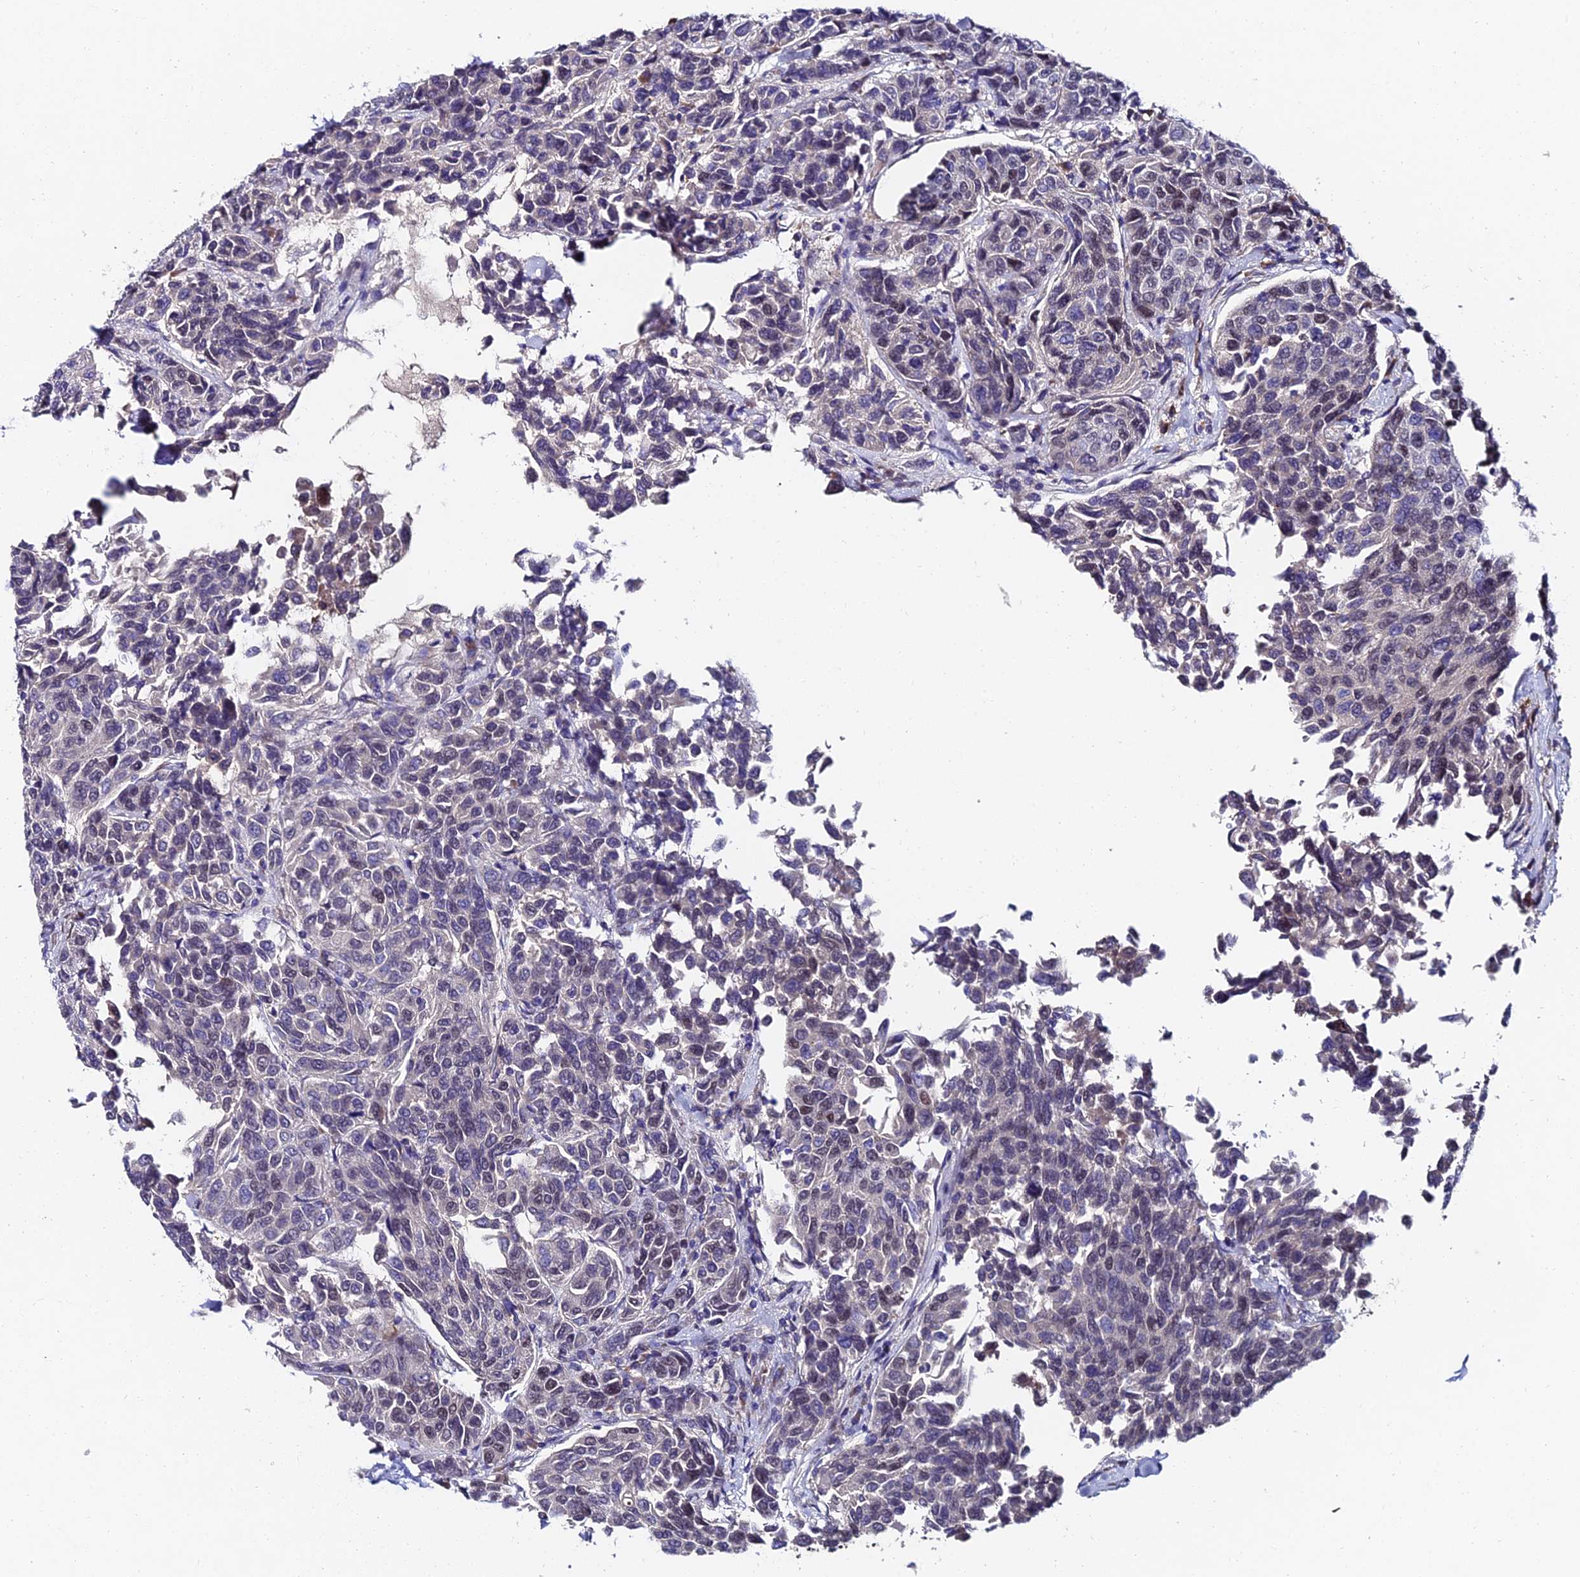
{"staining": {"intensity": "weak", "quantity": "<25%", "location": "nuclear"}, "tissue": "breast cancer", "cell_type": "Tumor cells", "image_type": "cancer", "snomed": [{"axis": "morphology", "description": "Duct carcinoma"}, {"axis": "topography", "description": "Breast"}], "caption": "Immunohistochemistry (IHC) image of breast cancer (invasive ductal carcinoma) stained for a protein (brown), which demonstrates no staining in tumor cells. Nuclei are stained in blue.", "gene": "TRIM24", "patient": {"sex": "female", "age": 55}}